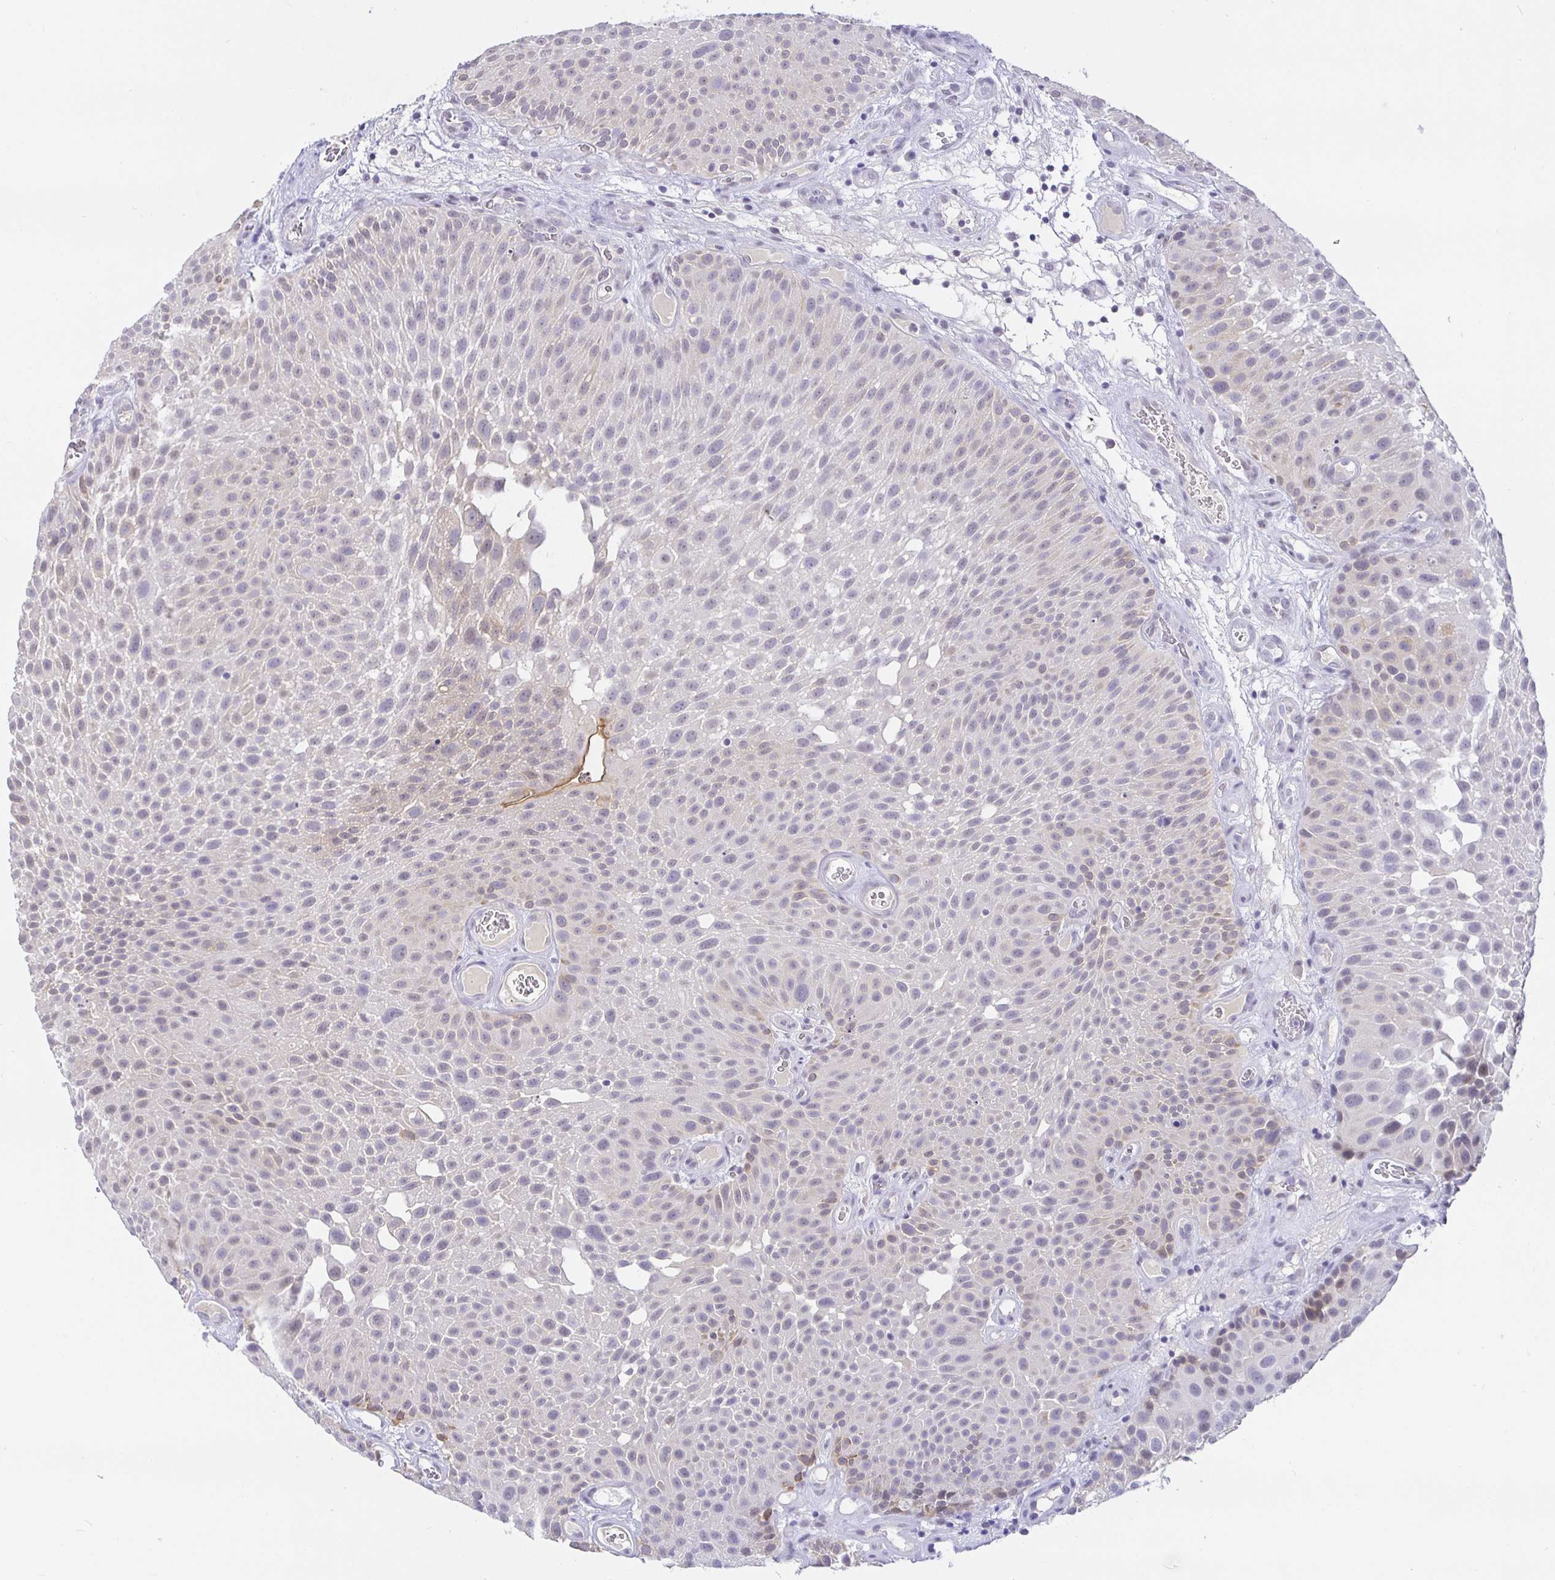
{"staining": {"intensity": "negative", "quantity": "none", "location": "none"}, "tissue": "urothelial cancer", "cell_type": "Tumor cells", "image_type": "cancer", "snomed": [{"axis": "morphology", "description": "Urothelial carcinoma, Low grade"}, {"axis": "topography", "description": "Urinary bladder"}], "caption": "An image of human low-grade urothelial carcinoma is negative for staining in tumor cells. The staining was performed using DAB (3,3'-diaminobenzidine) to visualize the protein expression in brown, while the nuclei were stained in blue with hematoxylin (Magnification: 20x).", "gene": "EZHIP", "patient": {"sex": "male", "age": 72}}